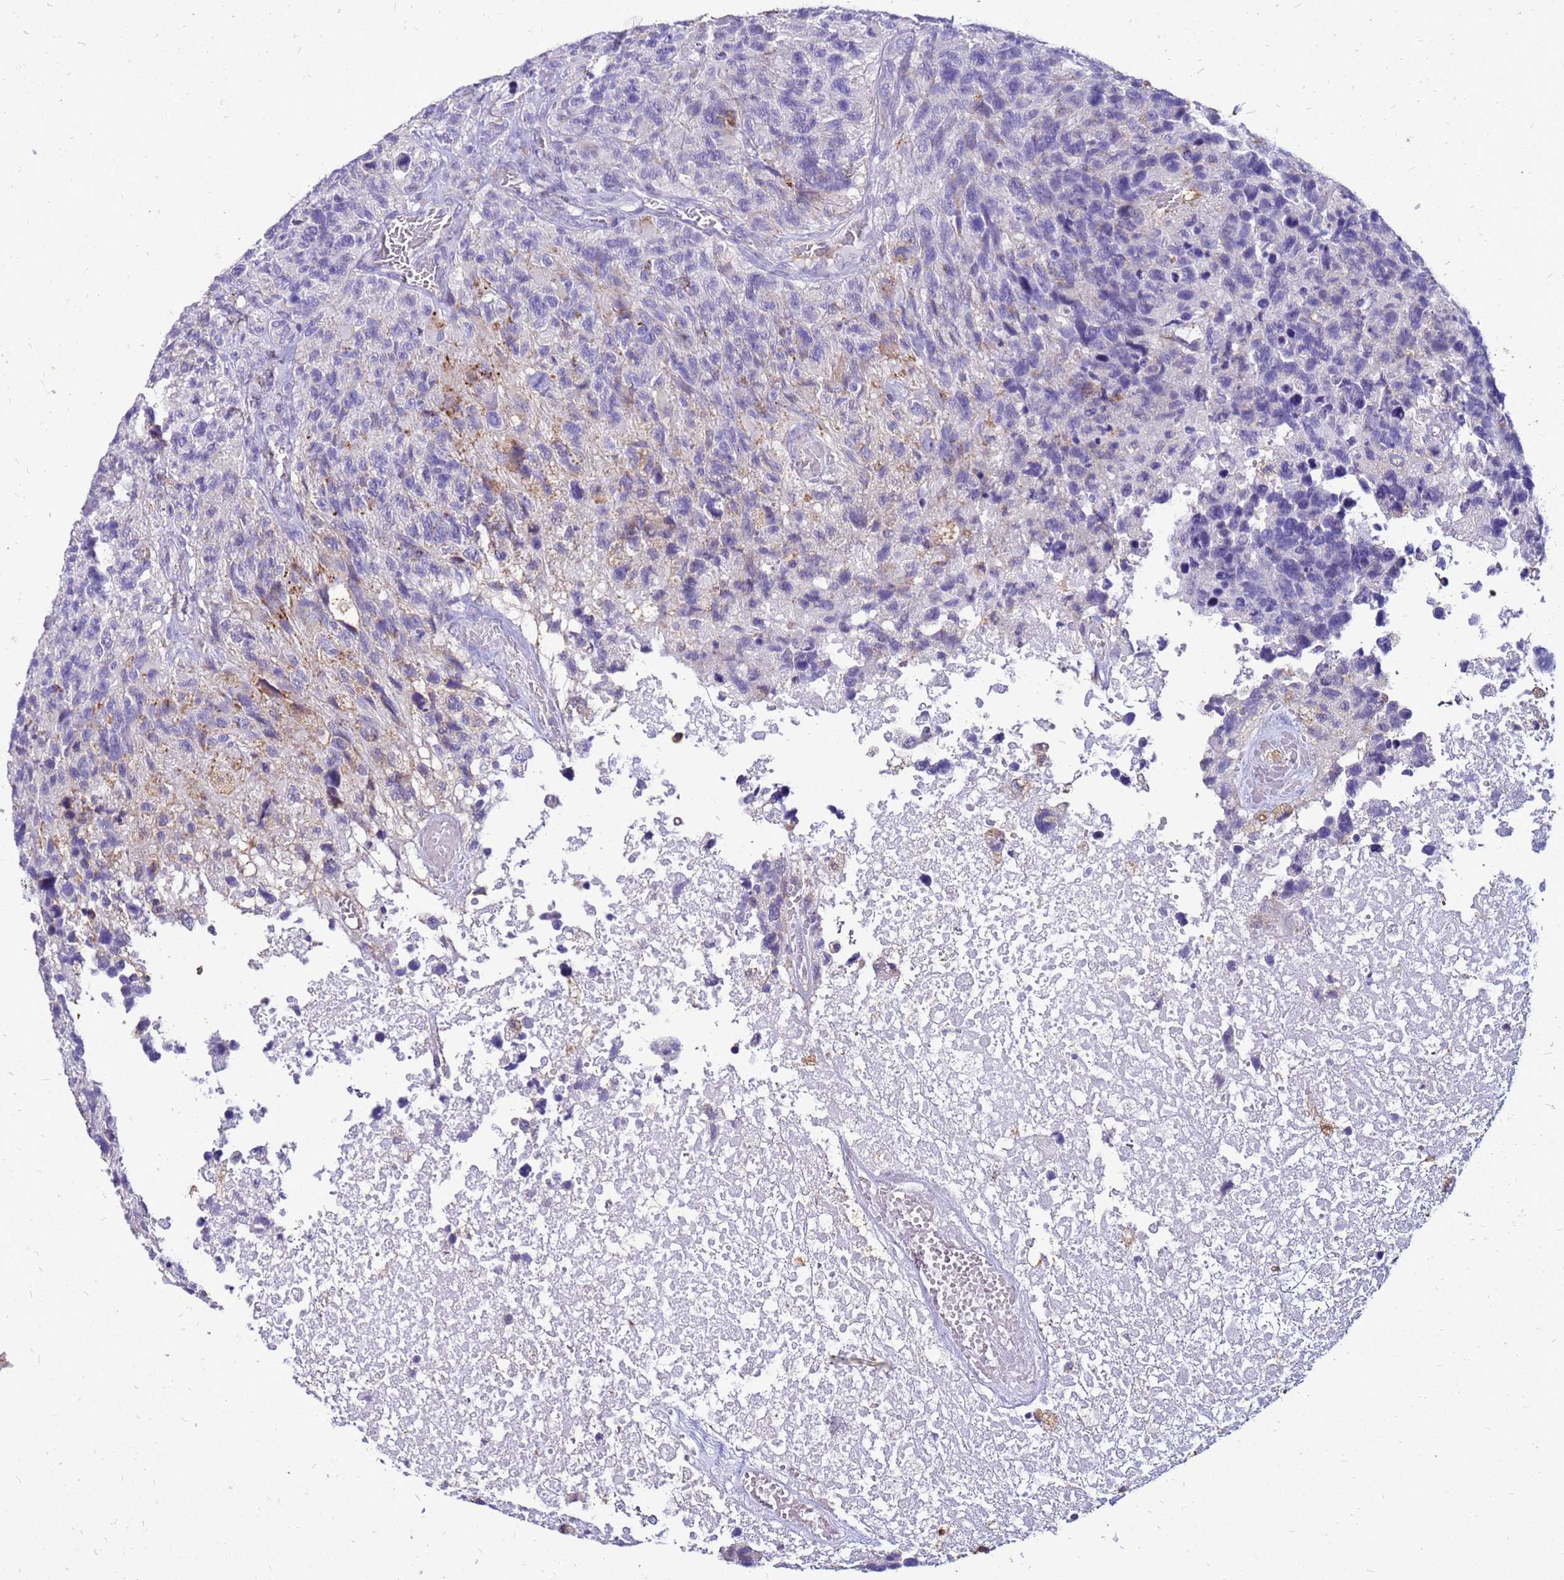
{"staining": {"intensity": "negative", "quantity": "none", "location": "none"}, "tissue": "glioma", "cell_type": "Tumor cells", "image_type": "cancer", "snomed": [{"axis": "morphology", "description": "Glioma, malignant, High grade"}, {"axis": "topography", "description": "Brain"}], "caption": "Immunohistochemical staining of human glioma exhibits no significant expression in tumor cells.", "gene": "AKR1C1", "patient": {"sex": "male", "age": 69}}